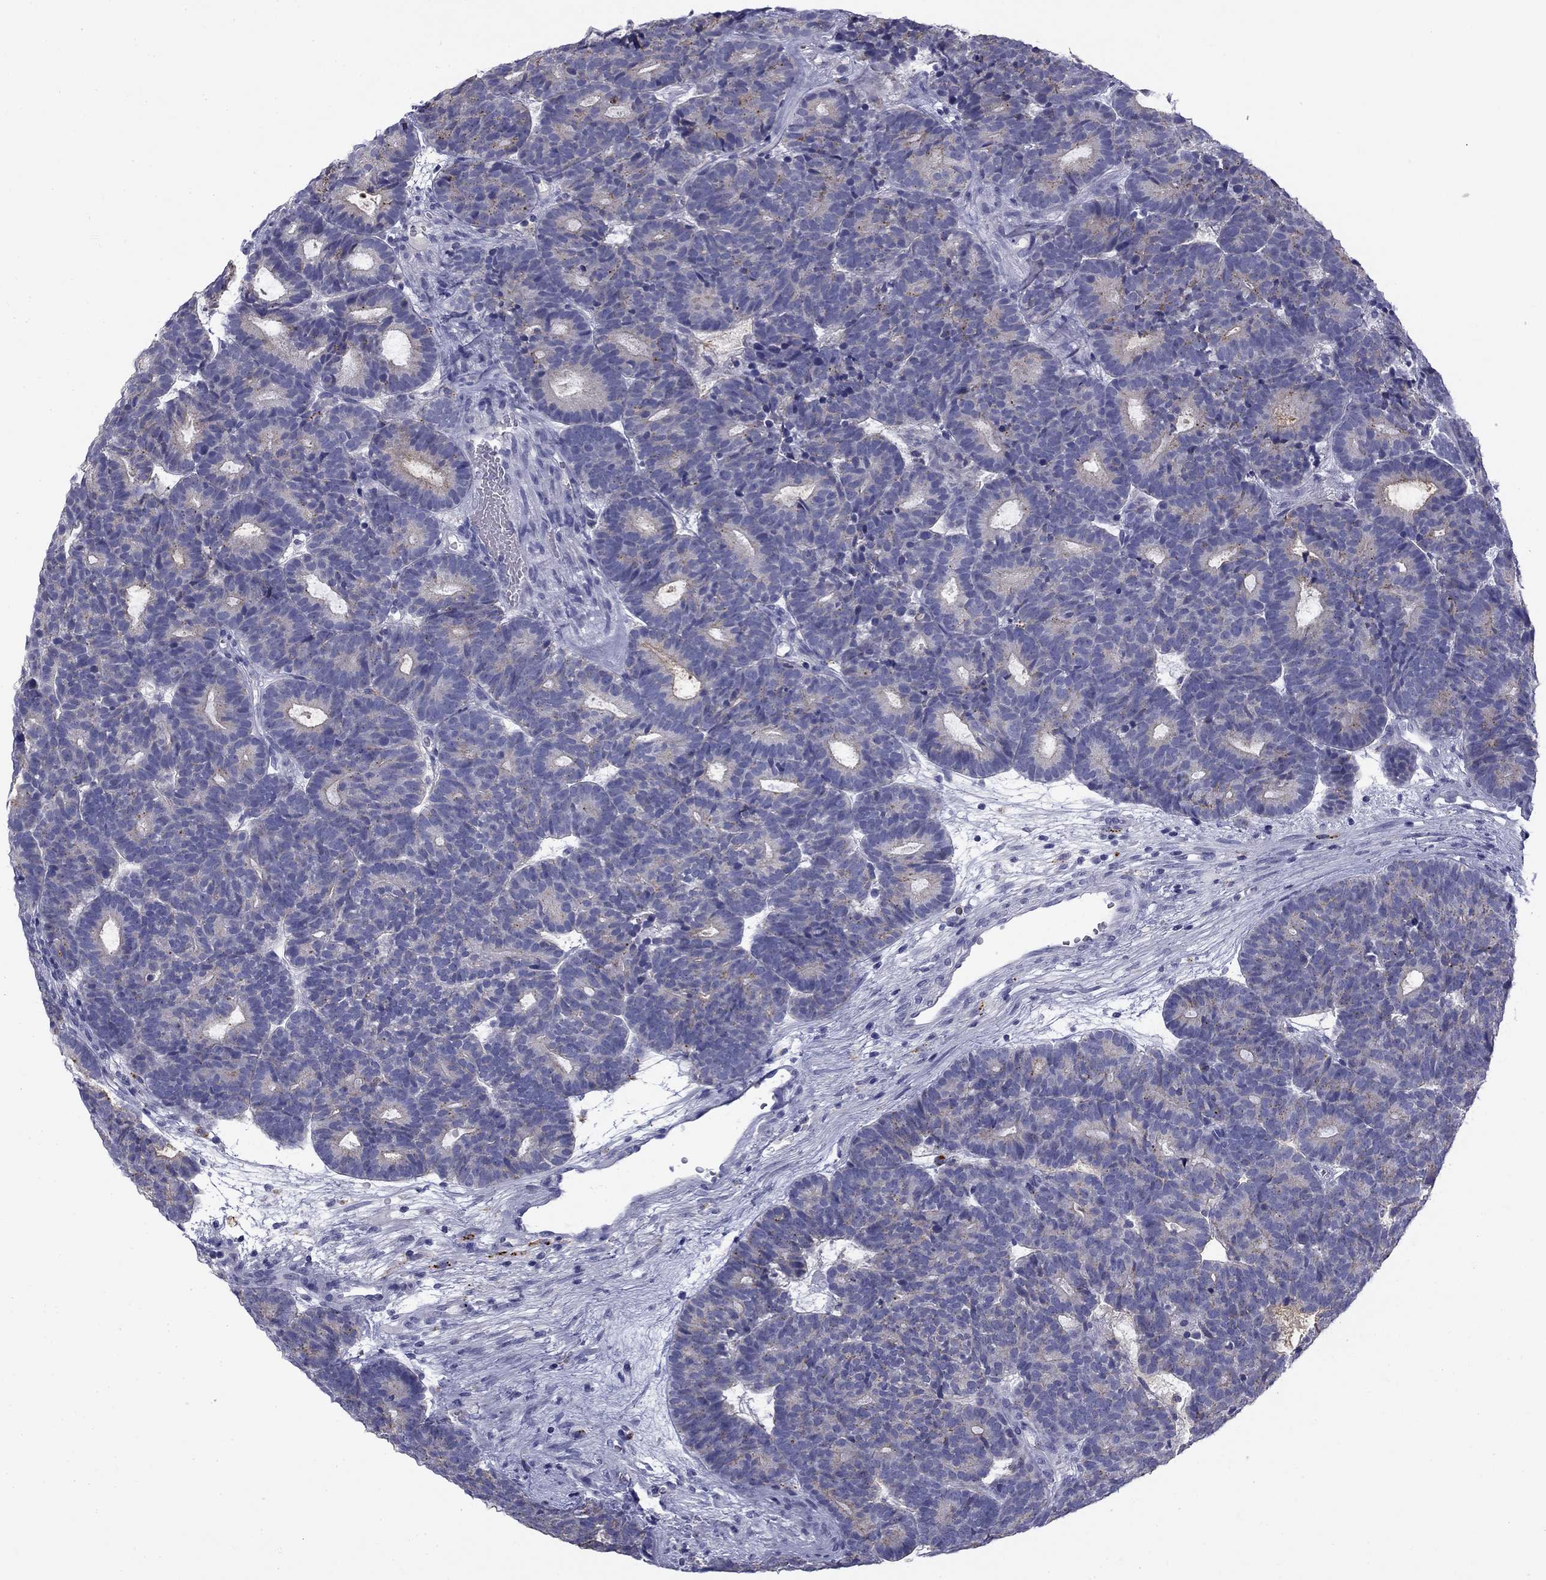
{"staining": {"intensity": "negative", "quantity": "none", "location": "none"}, "tissue": "head and neck cancer", "cell_type": "Tumor cells", "image_type": "cancer", "snomed": [{"axis": "morphology", "description": "Adenocarcinoma, NOS"}, {"axis": "topography", "description": "Head-Neck"}], "caption": "IHC of head and neck cancer (adenocarcinoma) reveals no staining in tumor cells. (DAB immunohistochemistry visualized using brightfield microscopy, high magnification).", "gene": "CLPSL2", "patient": {"sex": "female", "age": 81}}